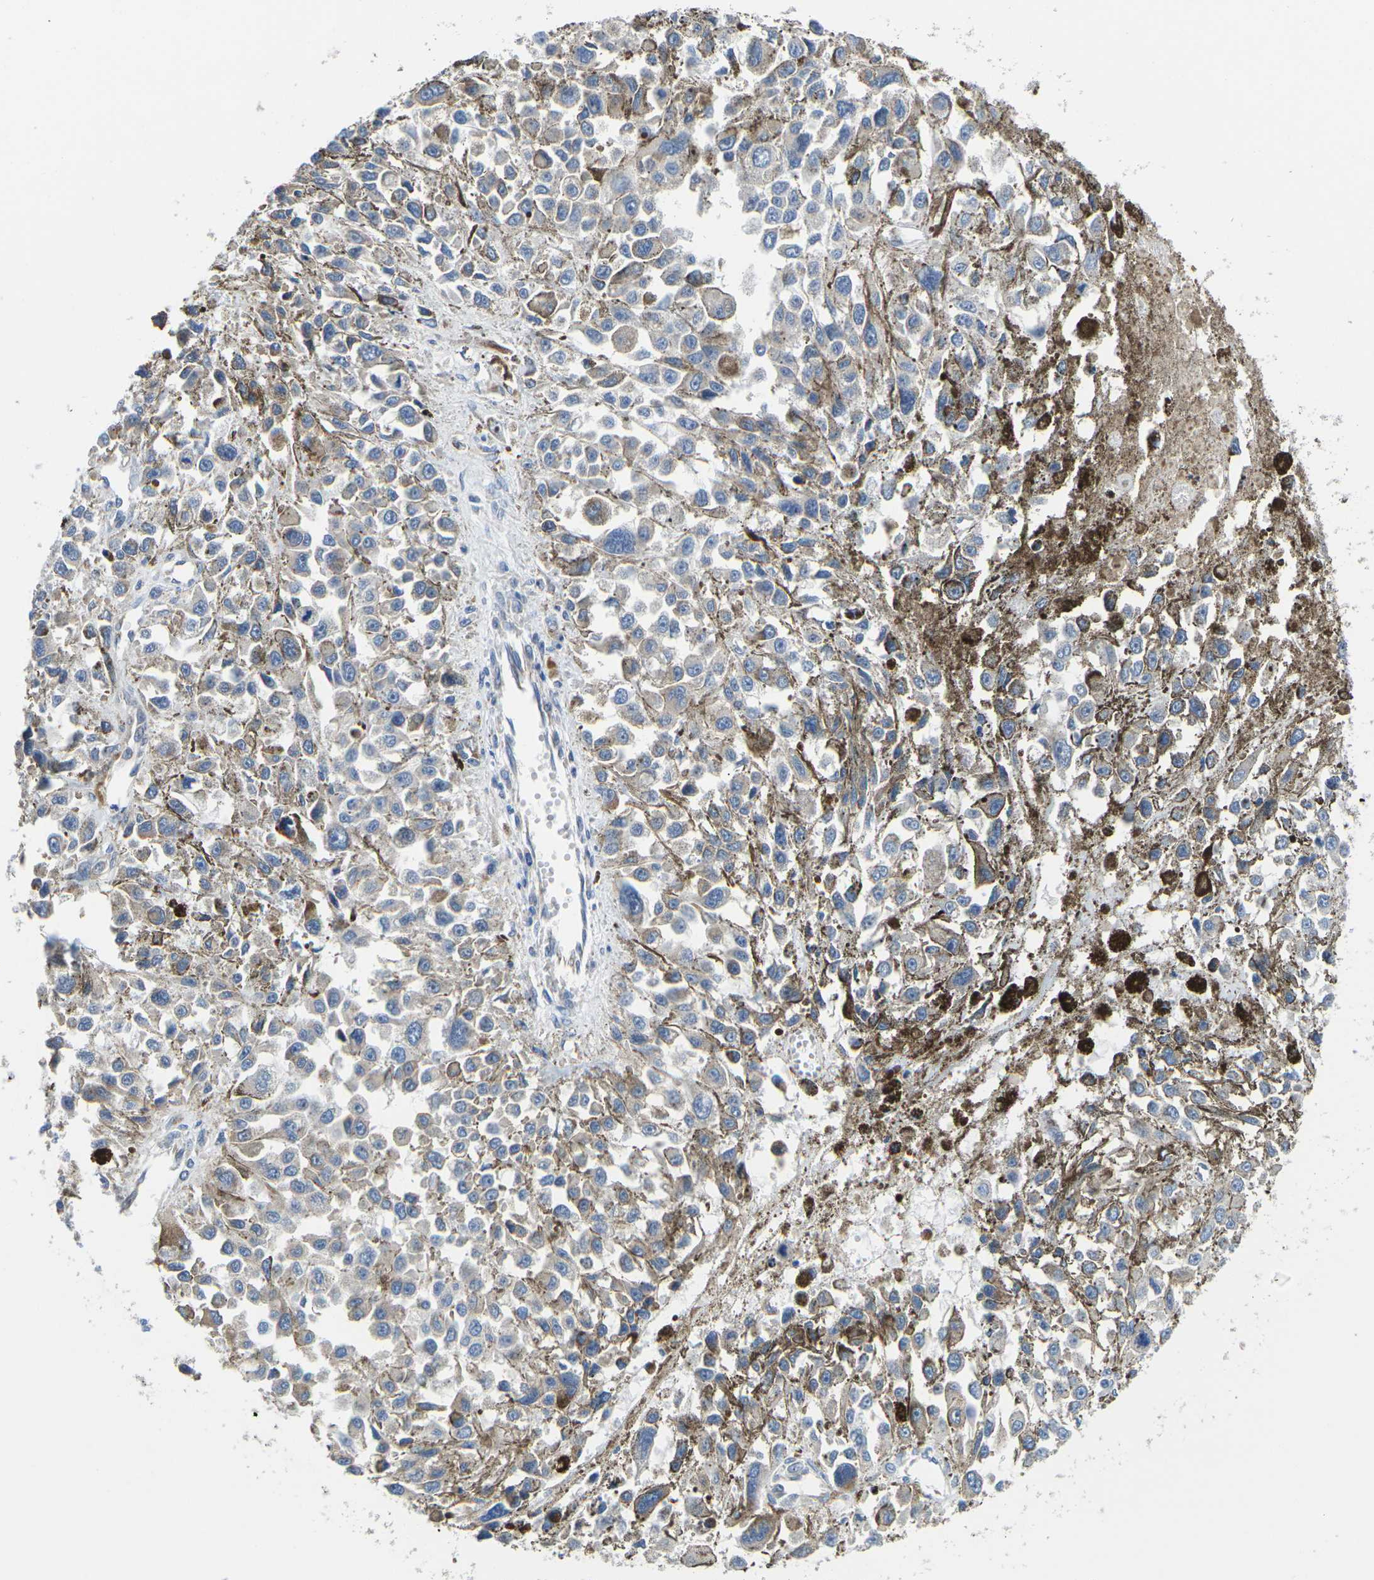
{"staining": {"intensity": "weak", "quantity": "<25%", "location": "cytoplasmic/membranous"}, "tissue": "melanoma", "cell_type": "Tumor cells", "image_type": "cancer", "snomed": [{"axis": "morphology", "description": "Malignant melanoma, Metastatic site"}, {"axis": "topography", "description": "Lymph node"}], "caption": "High power microscopy photomicrograph of an immunohistochemistry image of malignant melanoma (metastatic site), revealing no significant positivity in tumor cells.", "gene": "TMEFF2", "patient": {"sex": "male", "age": 59}}